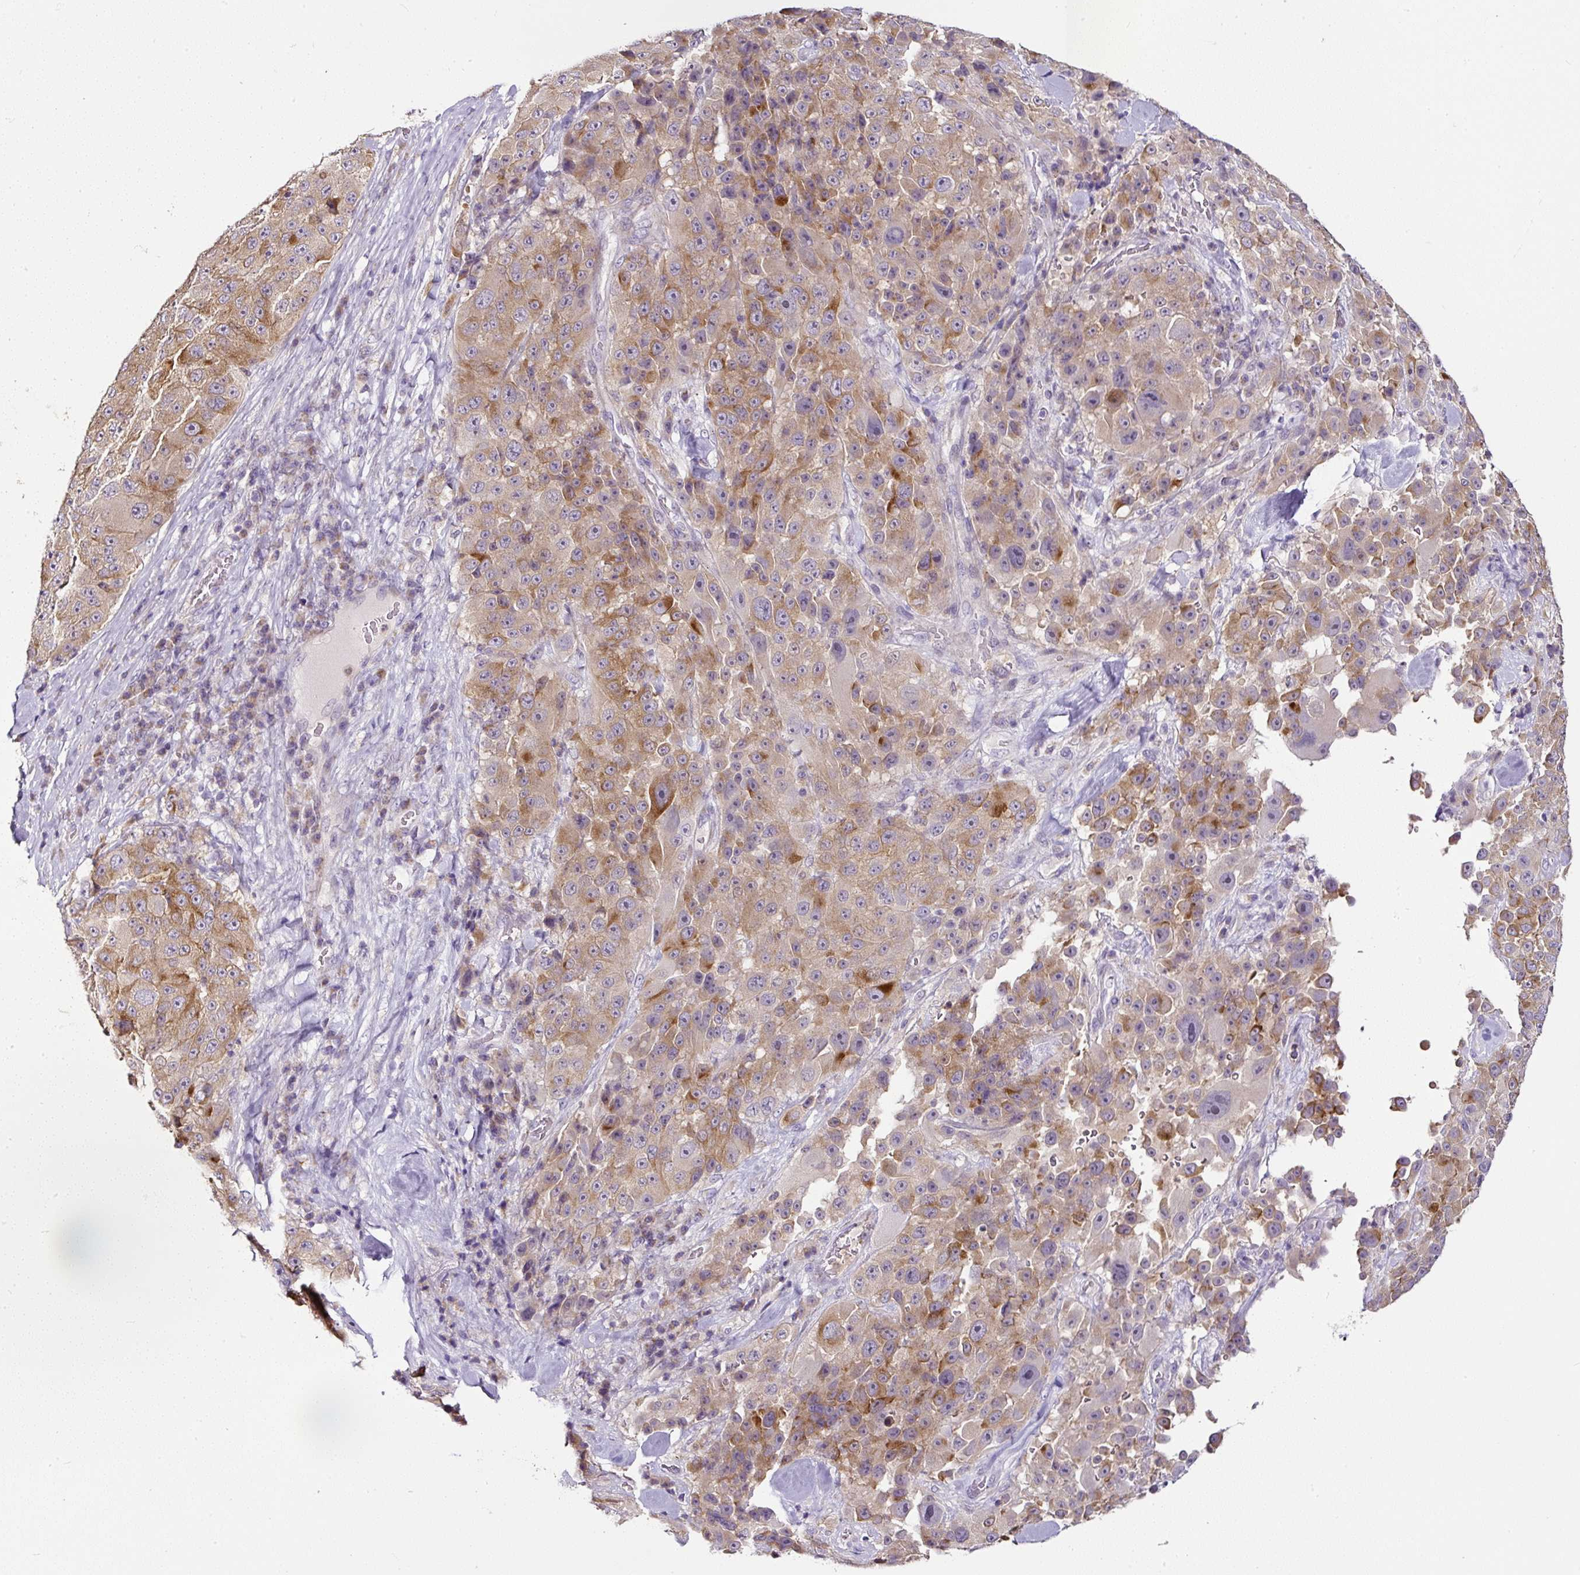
{"staining": {"intensity": "moderate", "quantity": ">75%", "location": "cytoplasmic/membranous"}, "tissue": "melanoma", "cell_type": "Tumor cells", "image_type": "cancer", "snomed": [{"axis": "morphology", "description": "Malignant melanoma, Metastatic site"}, {"axis": "topography", "description": "Lymph node"}], "caption": "Protein staining of malignant melanoma (metastatic site) tissue reveals moderate cytoplasmic/membranous expression in approximately >75% of tumor cells.", "gene": "HPS4", "patient": {"sex": "male", "age": 62}}